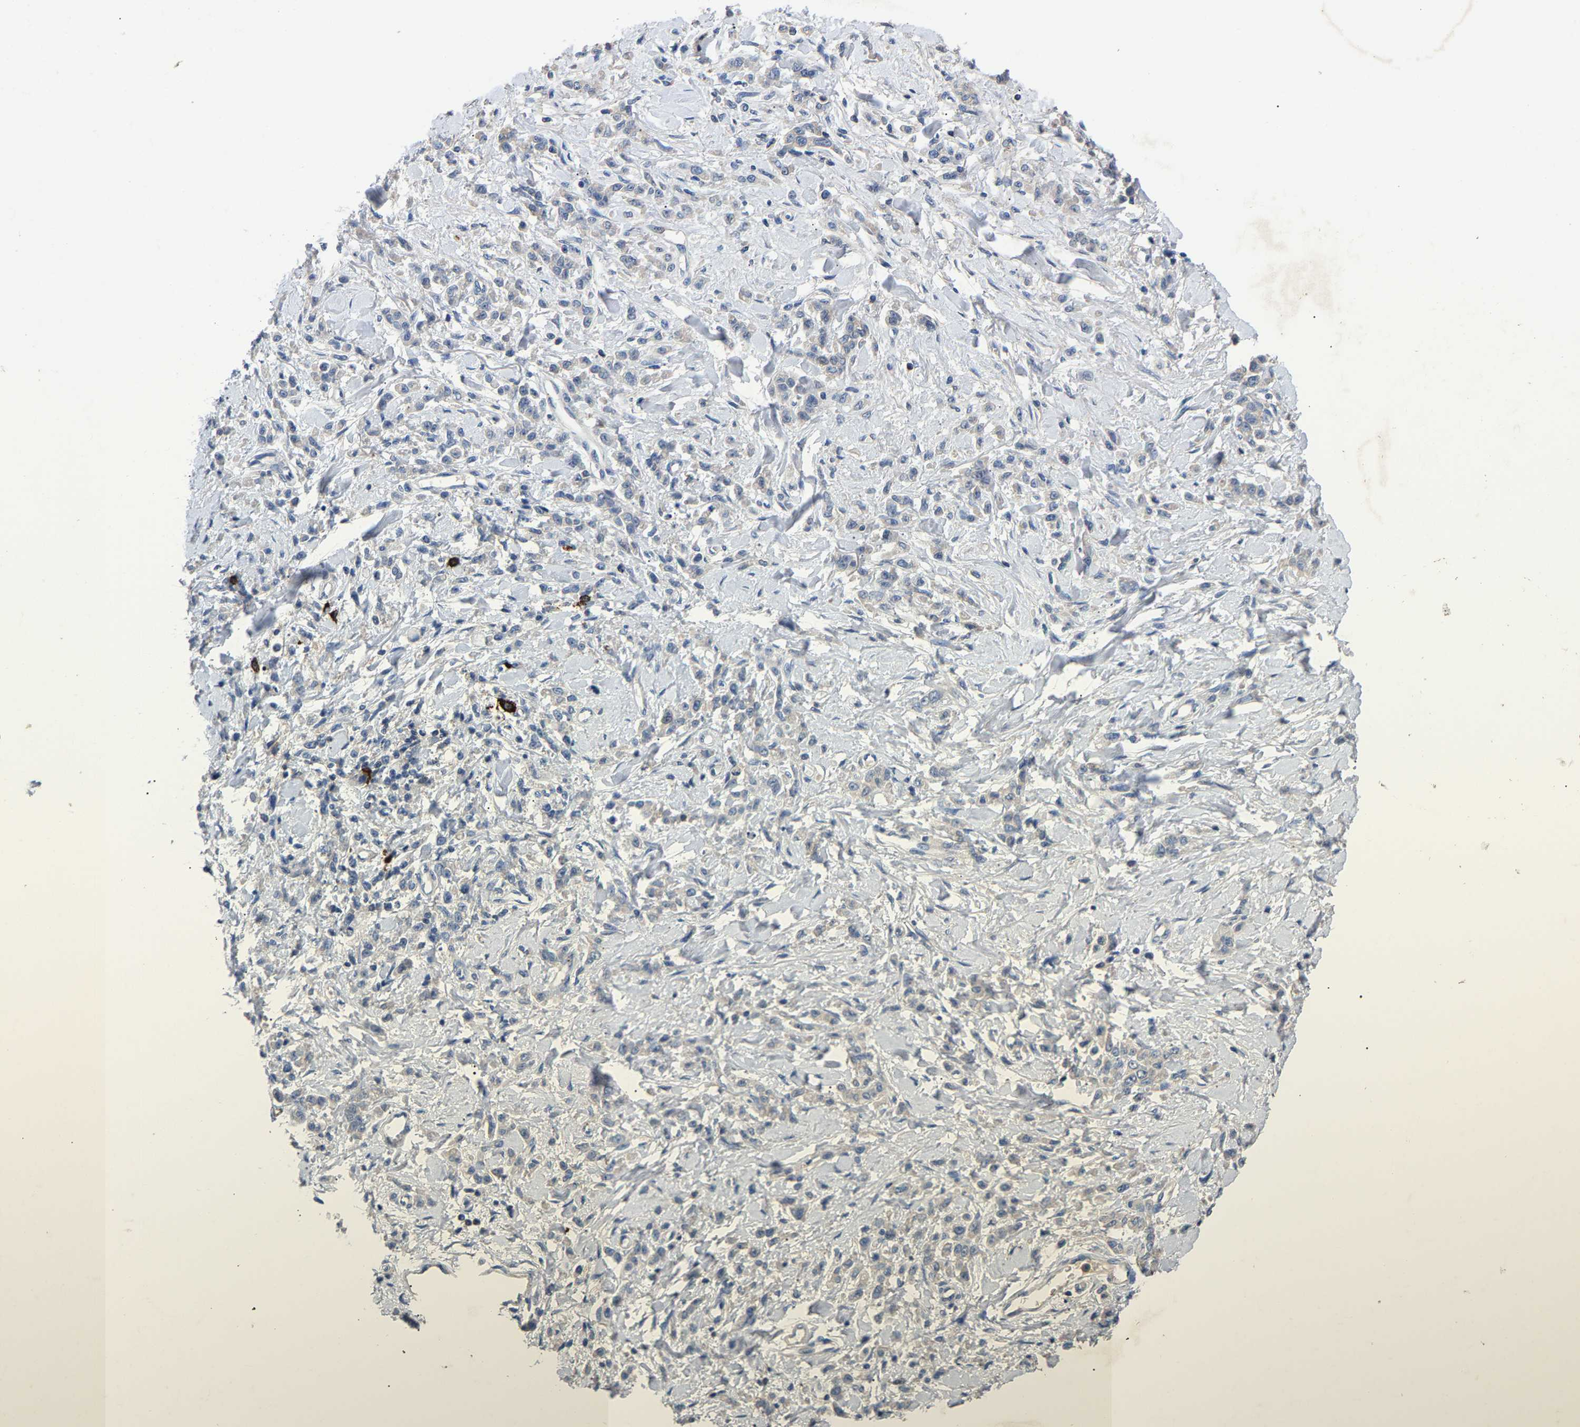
{"staining": {"intensity": "negative", "quantity": "none", "location": "none"}, "tissue": "stomach cancer", "cell_type": "Tumor cells", "image_type": "cancer", "snomed": [{"axis": "morphology", "description": "Normal tissue, NOS"}, {"axis": "morphology", "description": "Adenocarcinoma, NOS"}, {"axis": "topography", "description": "Stomach"}], "caption": "An image of adenocarcinoma (stomach) stained for a protein displays no brown staining in tumor cells. (Stains: DAB (3,3'-diaminobenzidine) immunohistochemistry with hematoxylin counter stain, Microscopy: brightfield microscopy at high magnification).", "gene": "CCDC171", "patient": {"sex": "male", "age": 82}}